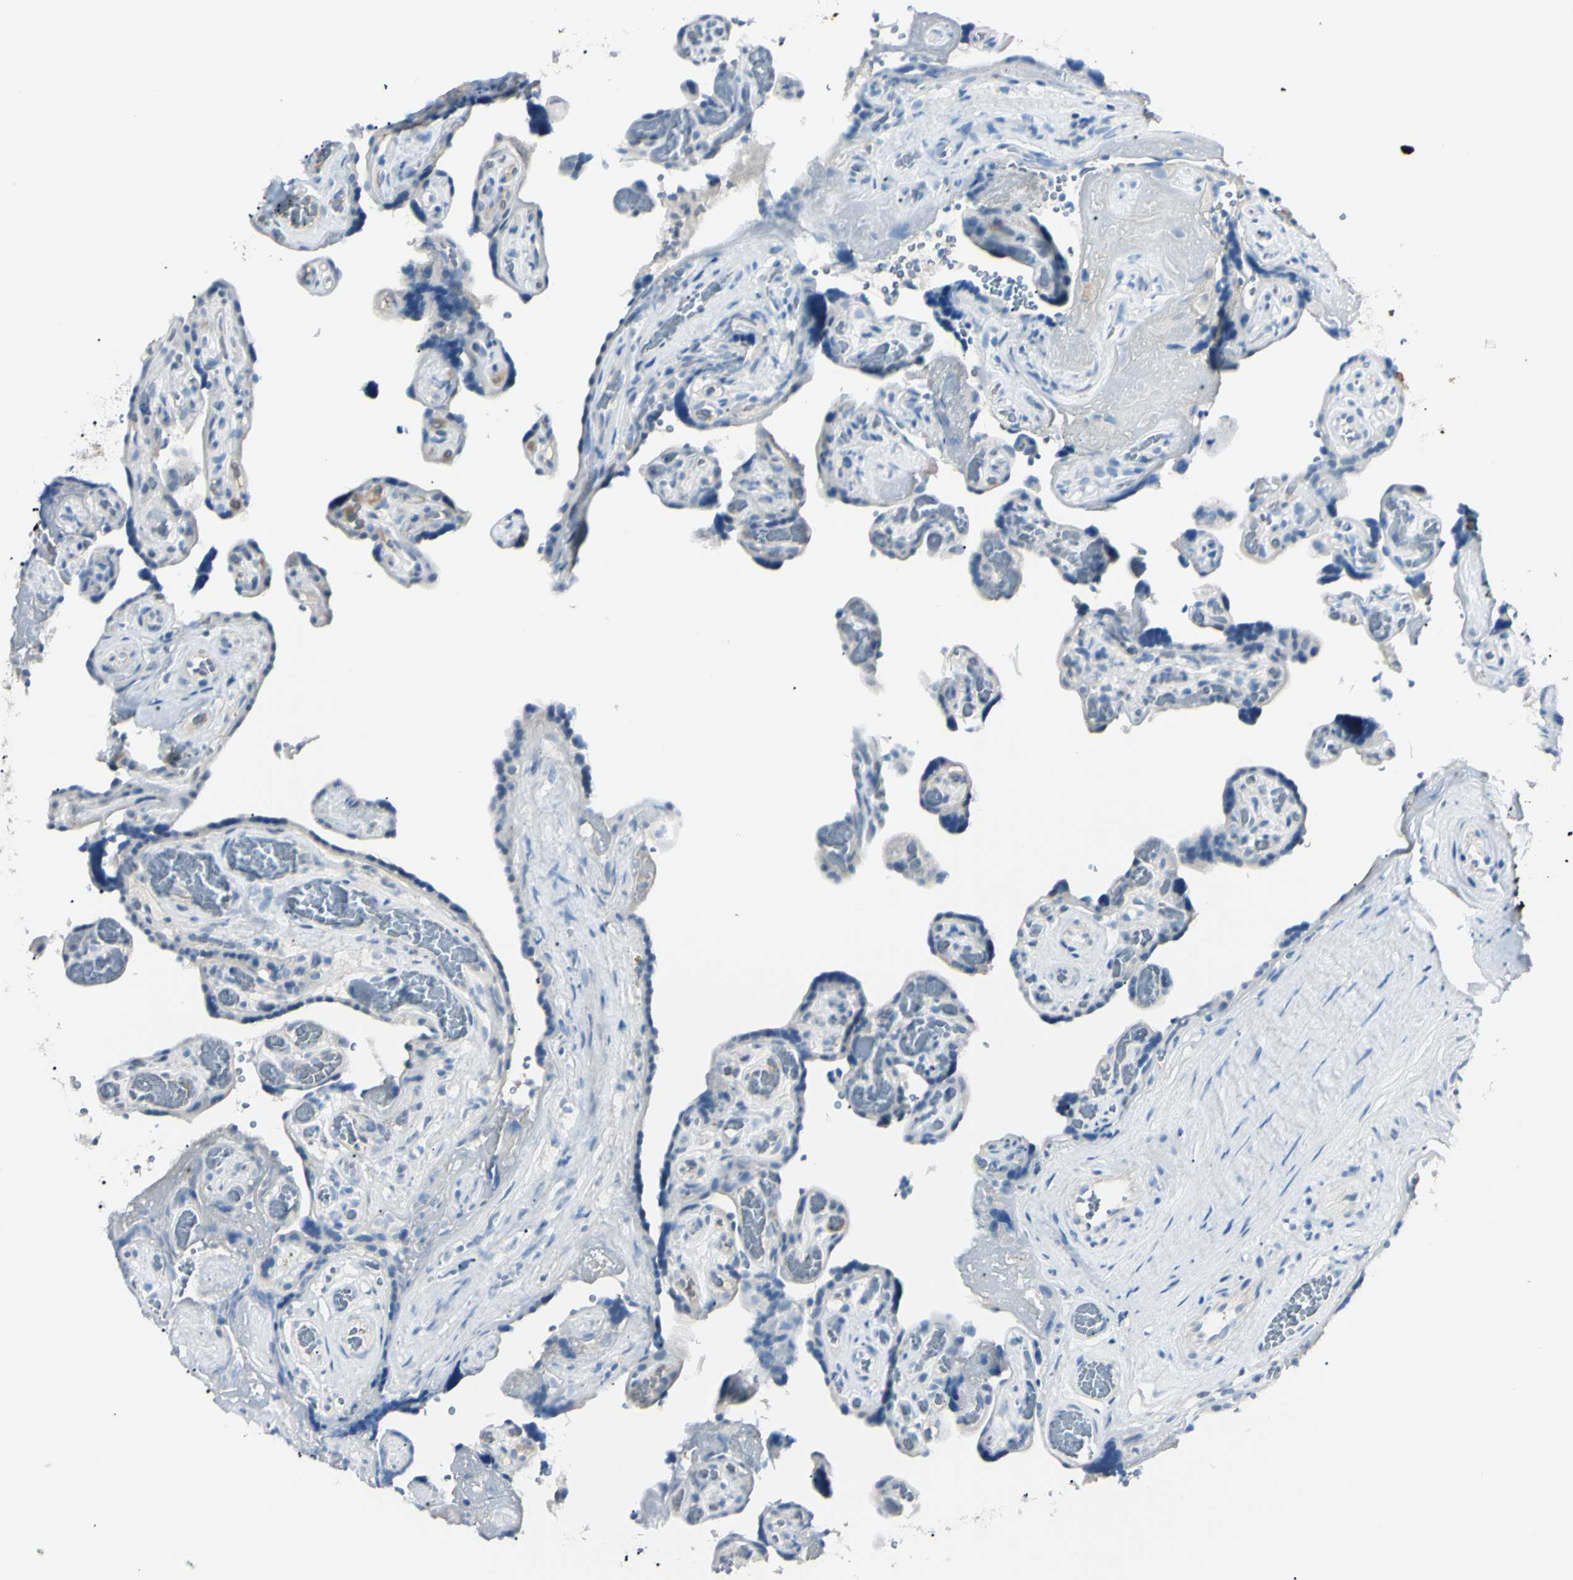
{"staining": {"intensity": "weak", "quantity": "<25%", "location": "cytoplasmic/membranous"}, "tissue": "placenta", "cell_type": "Decidual cells", "image_type": "normal", "snomed": [{"axis": "morphology", "description": "Normal tissue, NOS"}, {"axis": "topography", "description": "Placenta"}], "caption": "Immunohistochemical staining of unremarkable placenta displays no significant staining in decidual cells.", "gene": "FOLH1", "patient": {"sex": "female", "age": 30}}